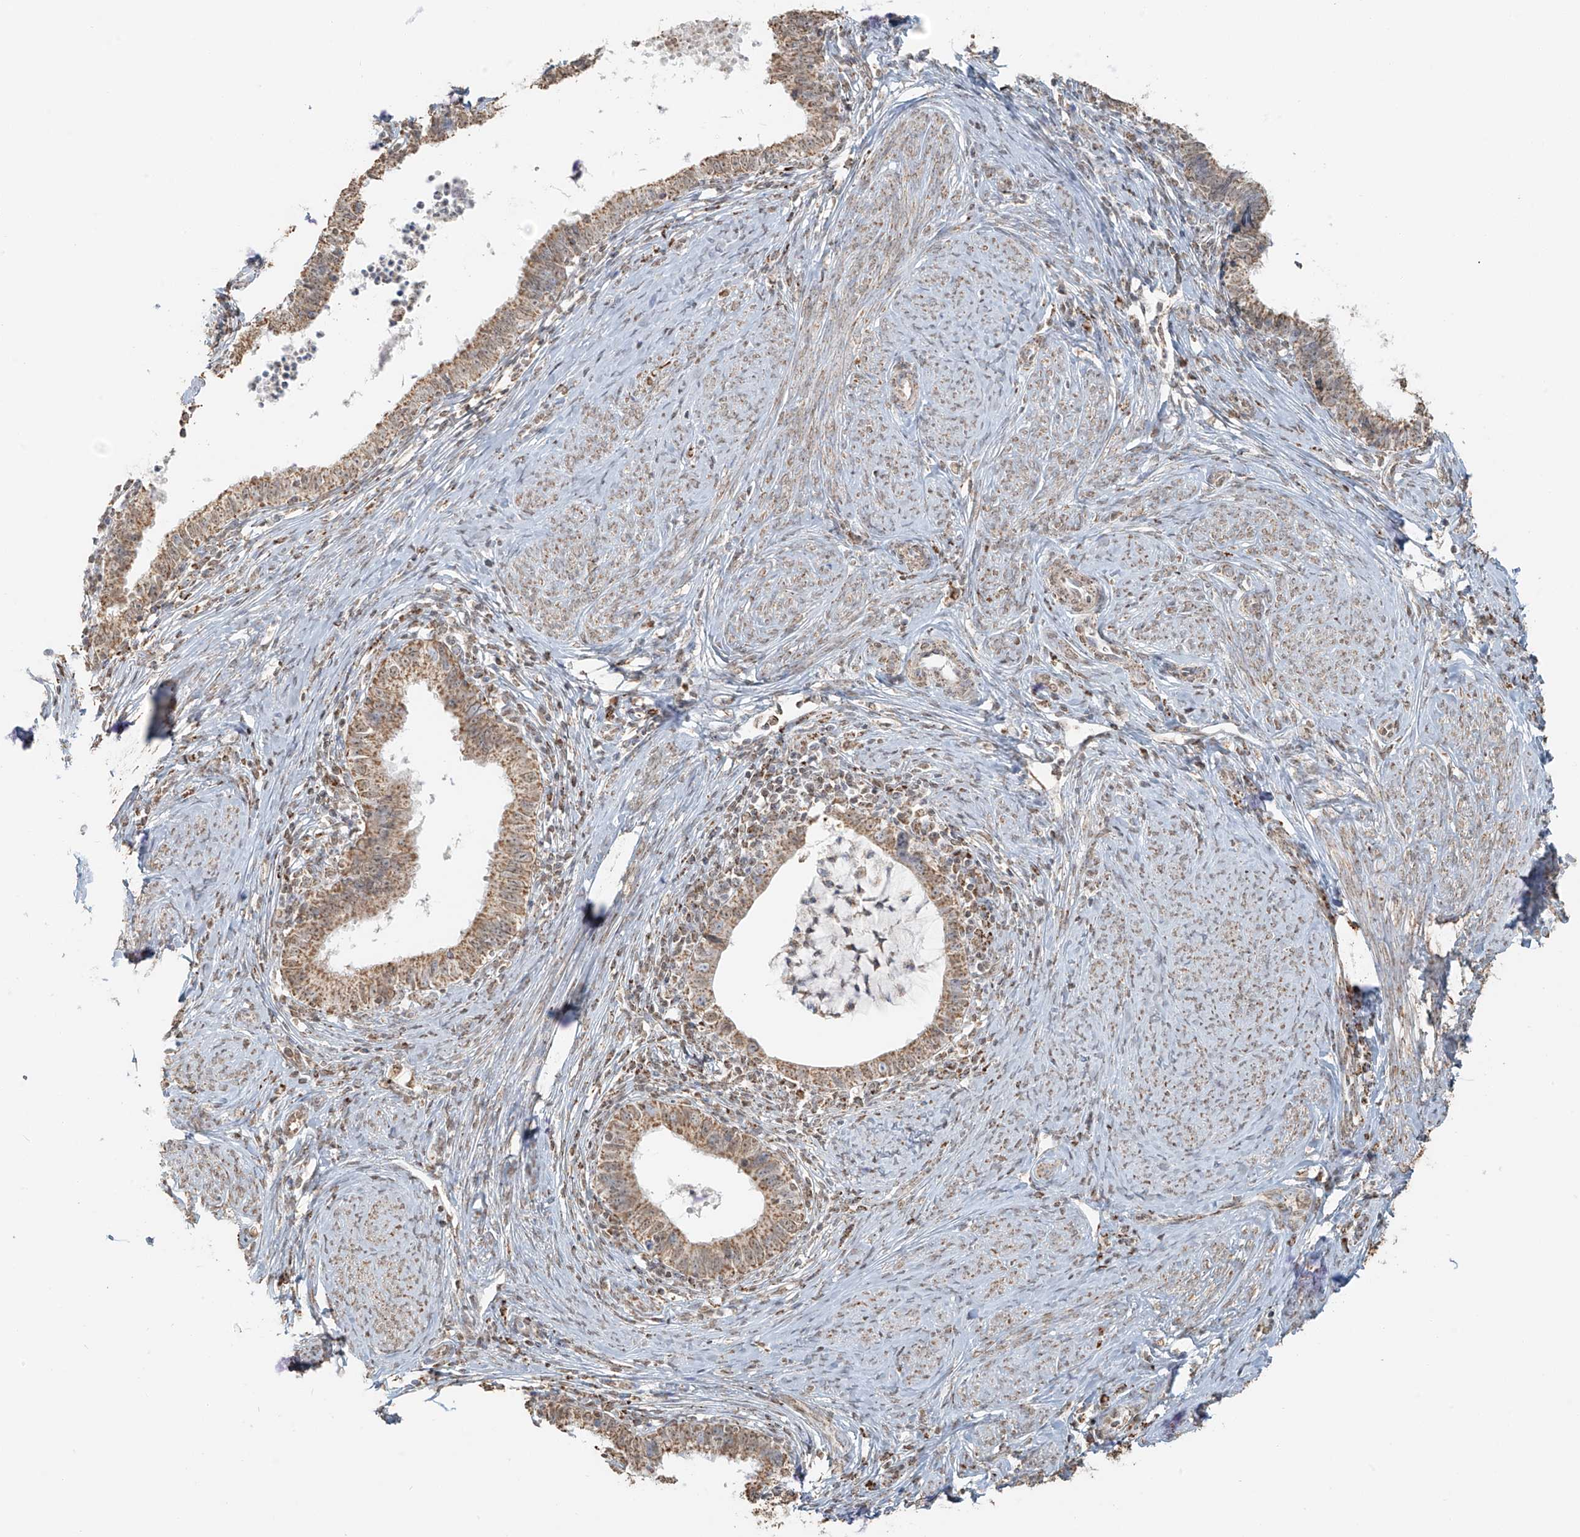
{"staining": {"intensity": "moderate", "quantity": ">75%", "location": "cytoplasmic/membranous"}, "tissue": "cervical cancer", "cell_type": "Tumor cells", "image_type": "cancer", "snomed": [{"axis": "morphology", "description": "Adenocarcinoma, NOS"}, {"axis": "topography", "description": "Cervix"}], "caption": "An image showing moderate cytoplasmic/membranous positivity in about >75% of tumor cells in cervical cancer (adenocarcinoma), as visualized by brown immunohistochemical staining.", "gene": "MIPEP", "patient": {"sex": "female", "age": 36}}